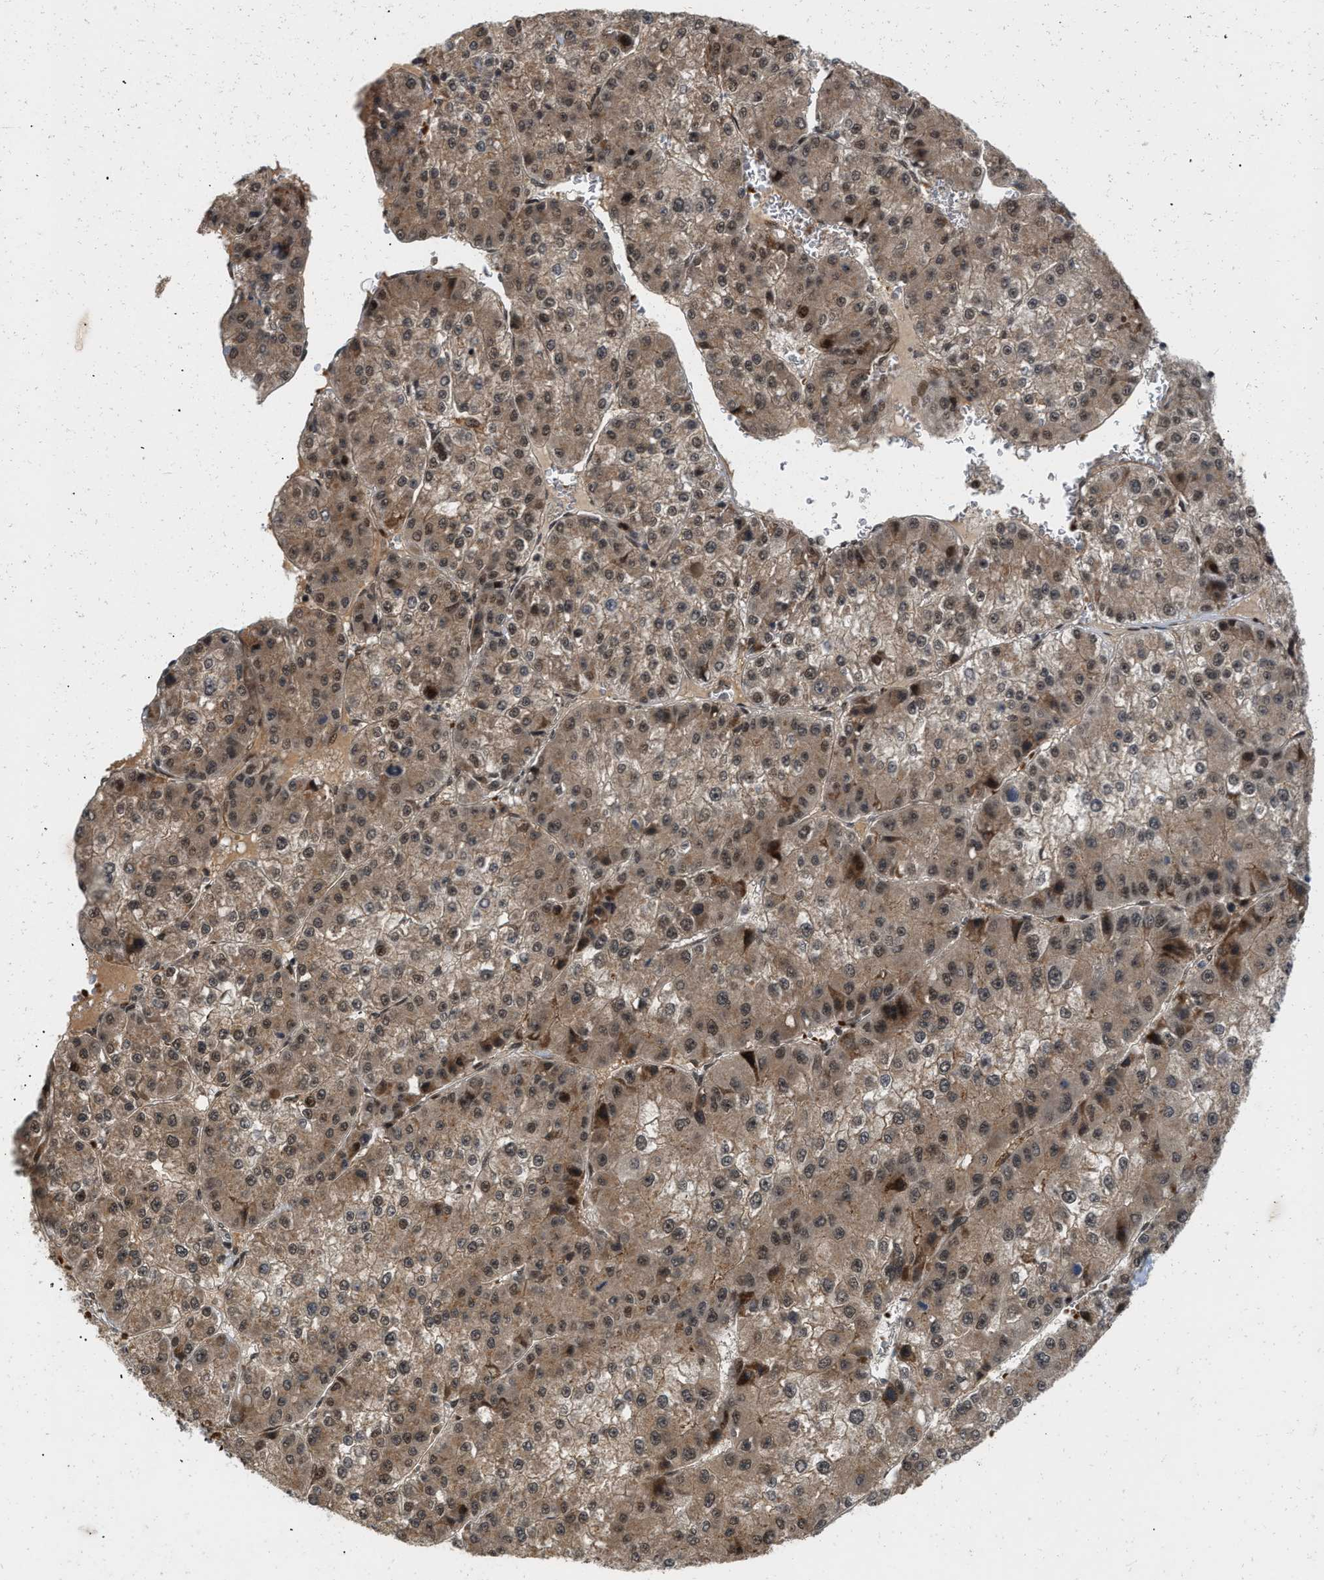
{"staining": {"intensity": "moderate", "quantity": ">75%", "location": "cytoplasmic/membranous,nuclear"}, "tissue": "liver cancer", "cell_type": "Tumor cells", "image_type": "cancer", "snomed": [{"axis": "morphology", "description": "Carcinoma, Hepatocellular, NOS"}, {"axis": "topography", "description": "Liver"}], "caption": "This is an image of immunohistochemistry (IHC) staining of liver cancer, which shows moderate expression in the cytoplasmic/membranous and nuclear of tumor cells.", "gene": "ANKRD11", "patient": {"sex": "female", "age": 73}}